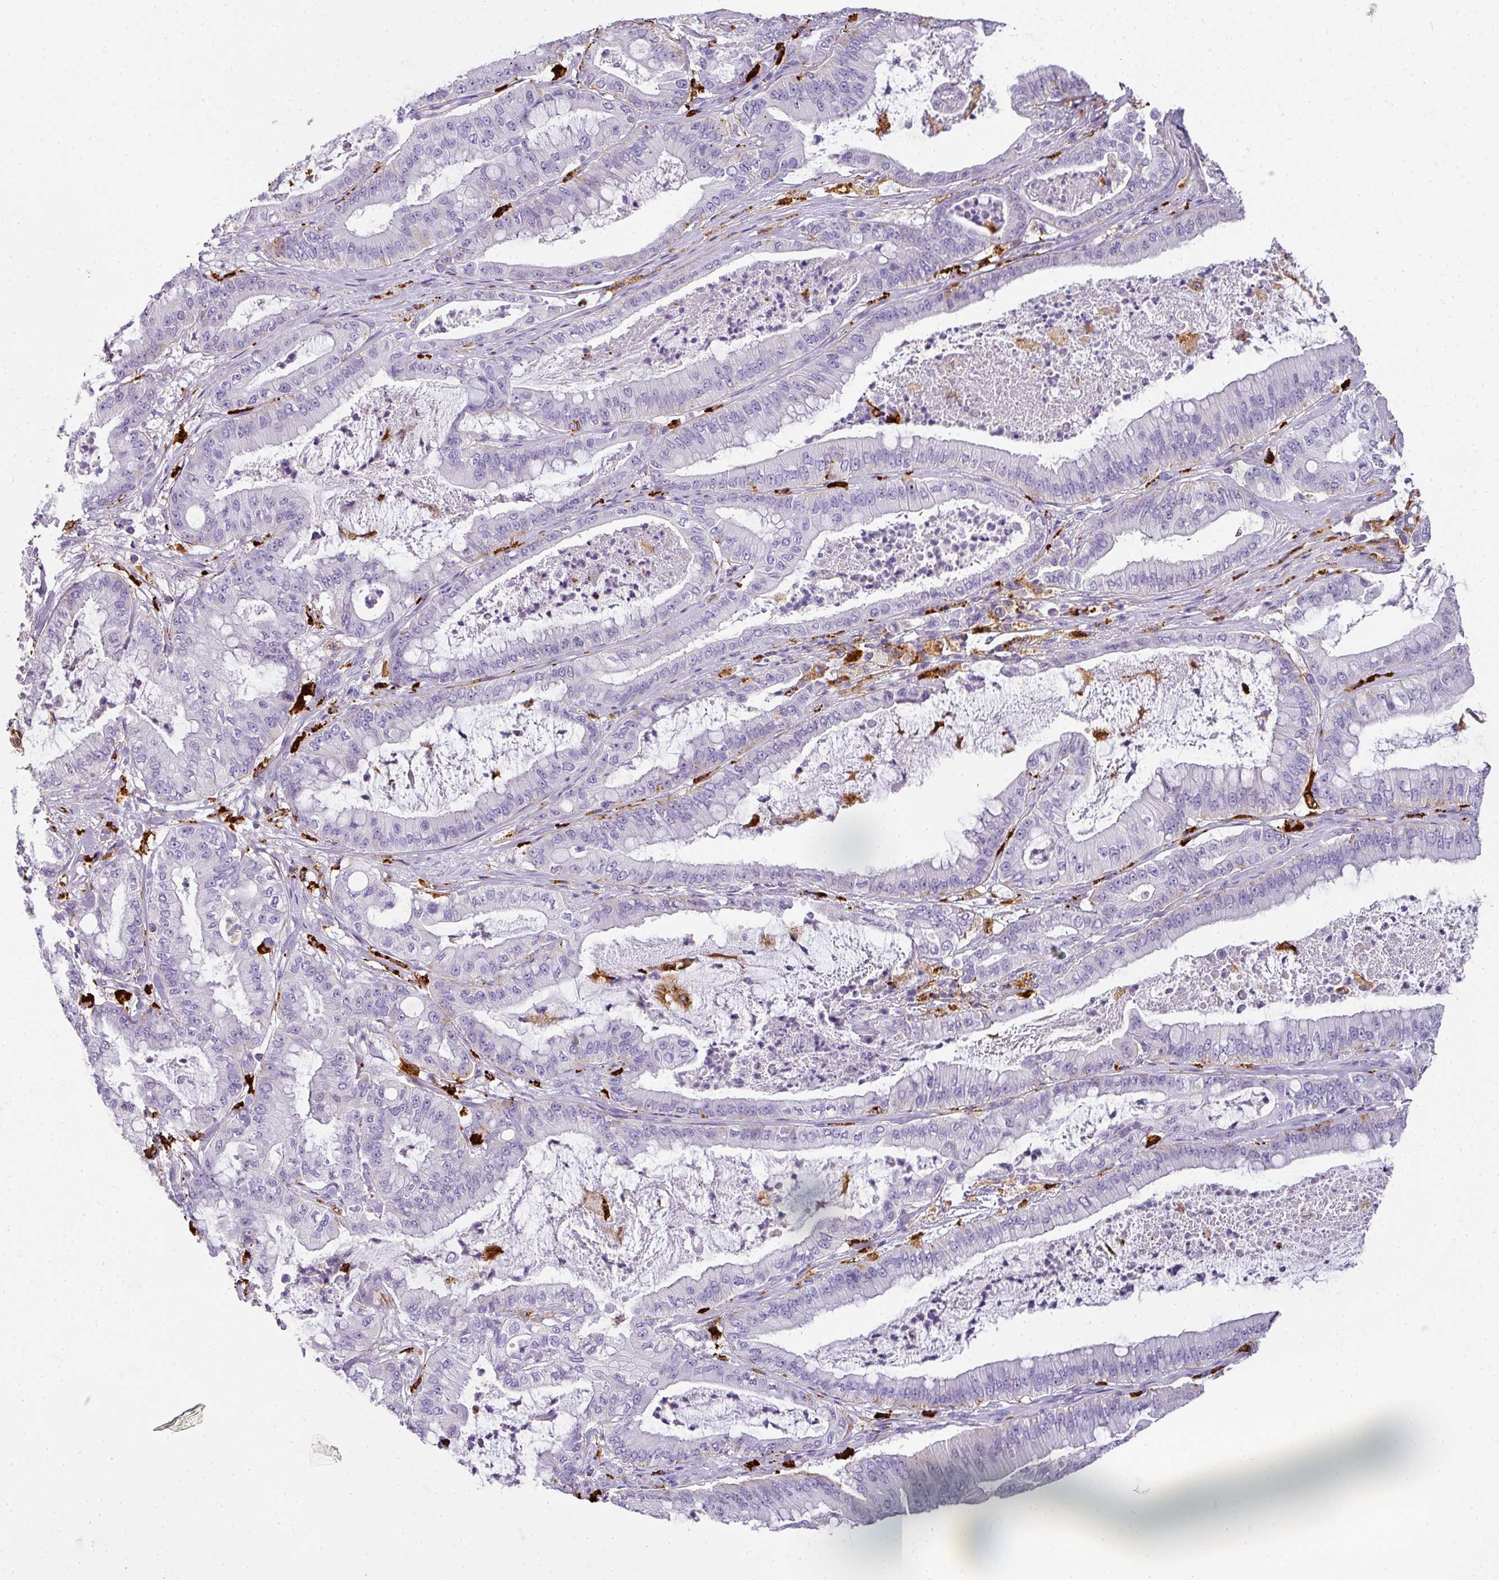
{"staining": {"intensity": "negative", "quantity": "none", "location": "none"}, "tissue": "pancreatic cancer", "cell_type": "Tumor cells", "image_type": "cancer", "snomed": [{"axis": "morphology", "description": "Adenocarcinoma, NOS"}, {"axis": "topography", "description": "Pancreas"}], "caption": "The image reveals no significant staining in tumor cells of pancreatic cancer.", "gene": "MMACHC", "patient": {"sex": "male", "age": 71}}